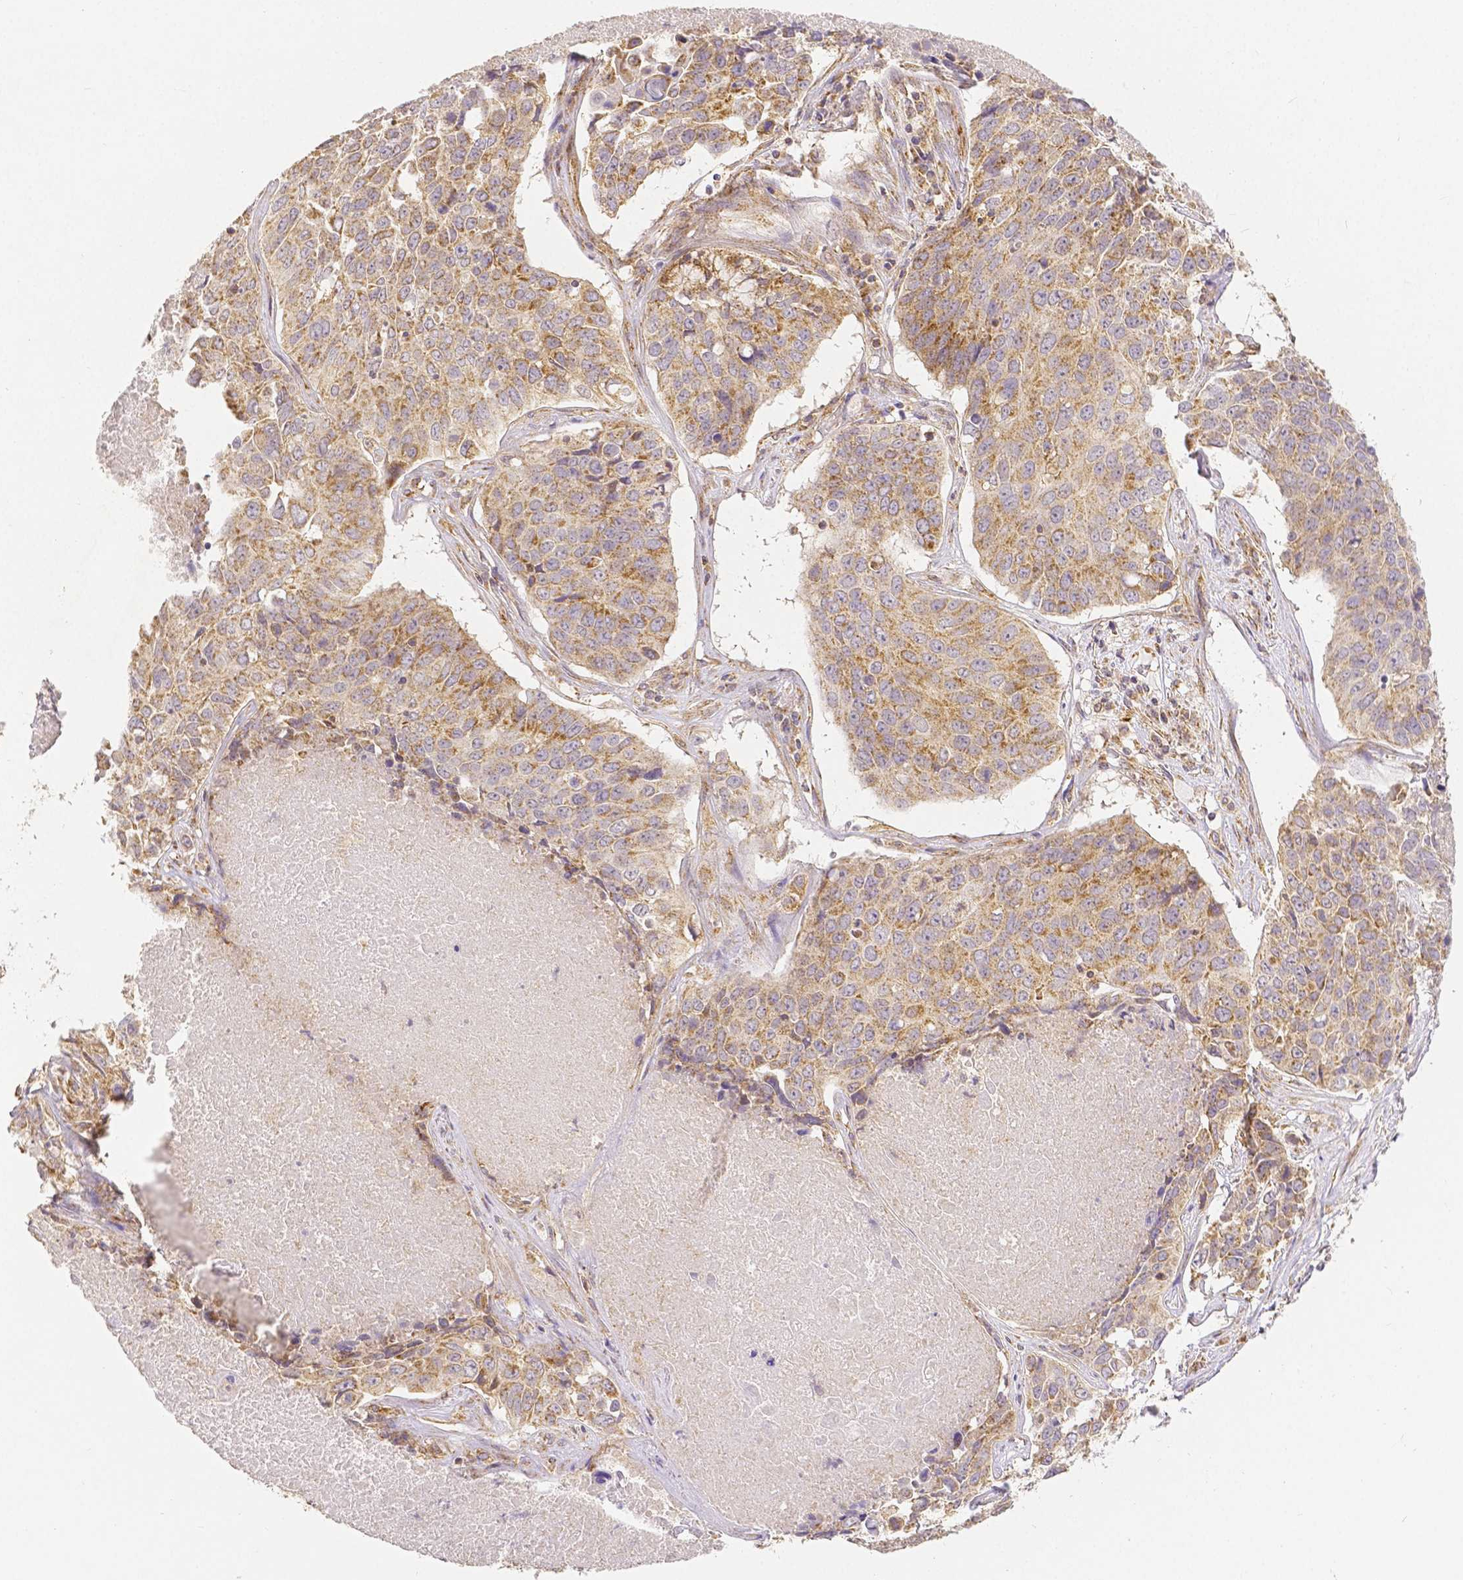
{"staining": {"intensity": "moderate", "quantity": "25%-75%", "location": "cytoplasmic/membranous"}, "tissue": "lung cancer", "cell_type": "Tumor cells", "image_type": "cancer", "snomed": [{"axis": "morphology", "description": "Normal tissue, NOS"}, {"axis": "morphology", "description": "Squamous cell carcinoma, NOS"}, {"axis": "topography", "description": "Bronchus"}, {"axis": "topography", "description": "Lung"}], "caption": "IHC (DAB (3,3'-diaminobenzidine)) staining of lung squamous cell carcinoma exhibits moderate cytoplasmic/membranous protein staining in approximately 25%-75% of tumor cells.", "gene": "RHOT1", "patient": {"sex": "male", "age": 64}}